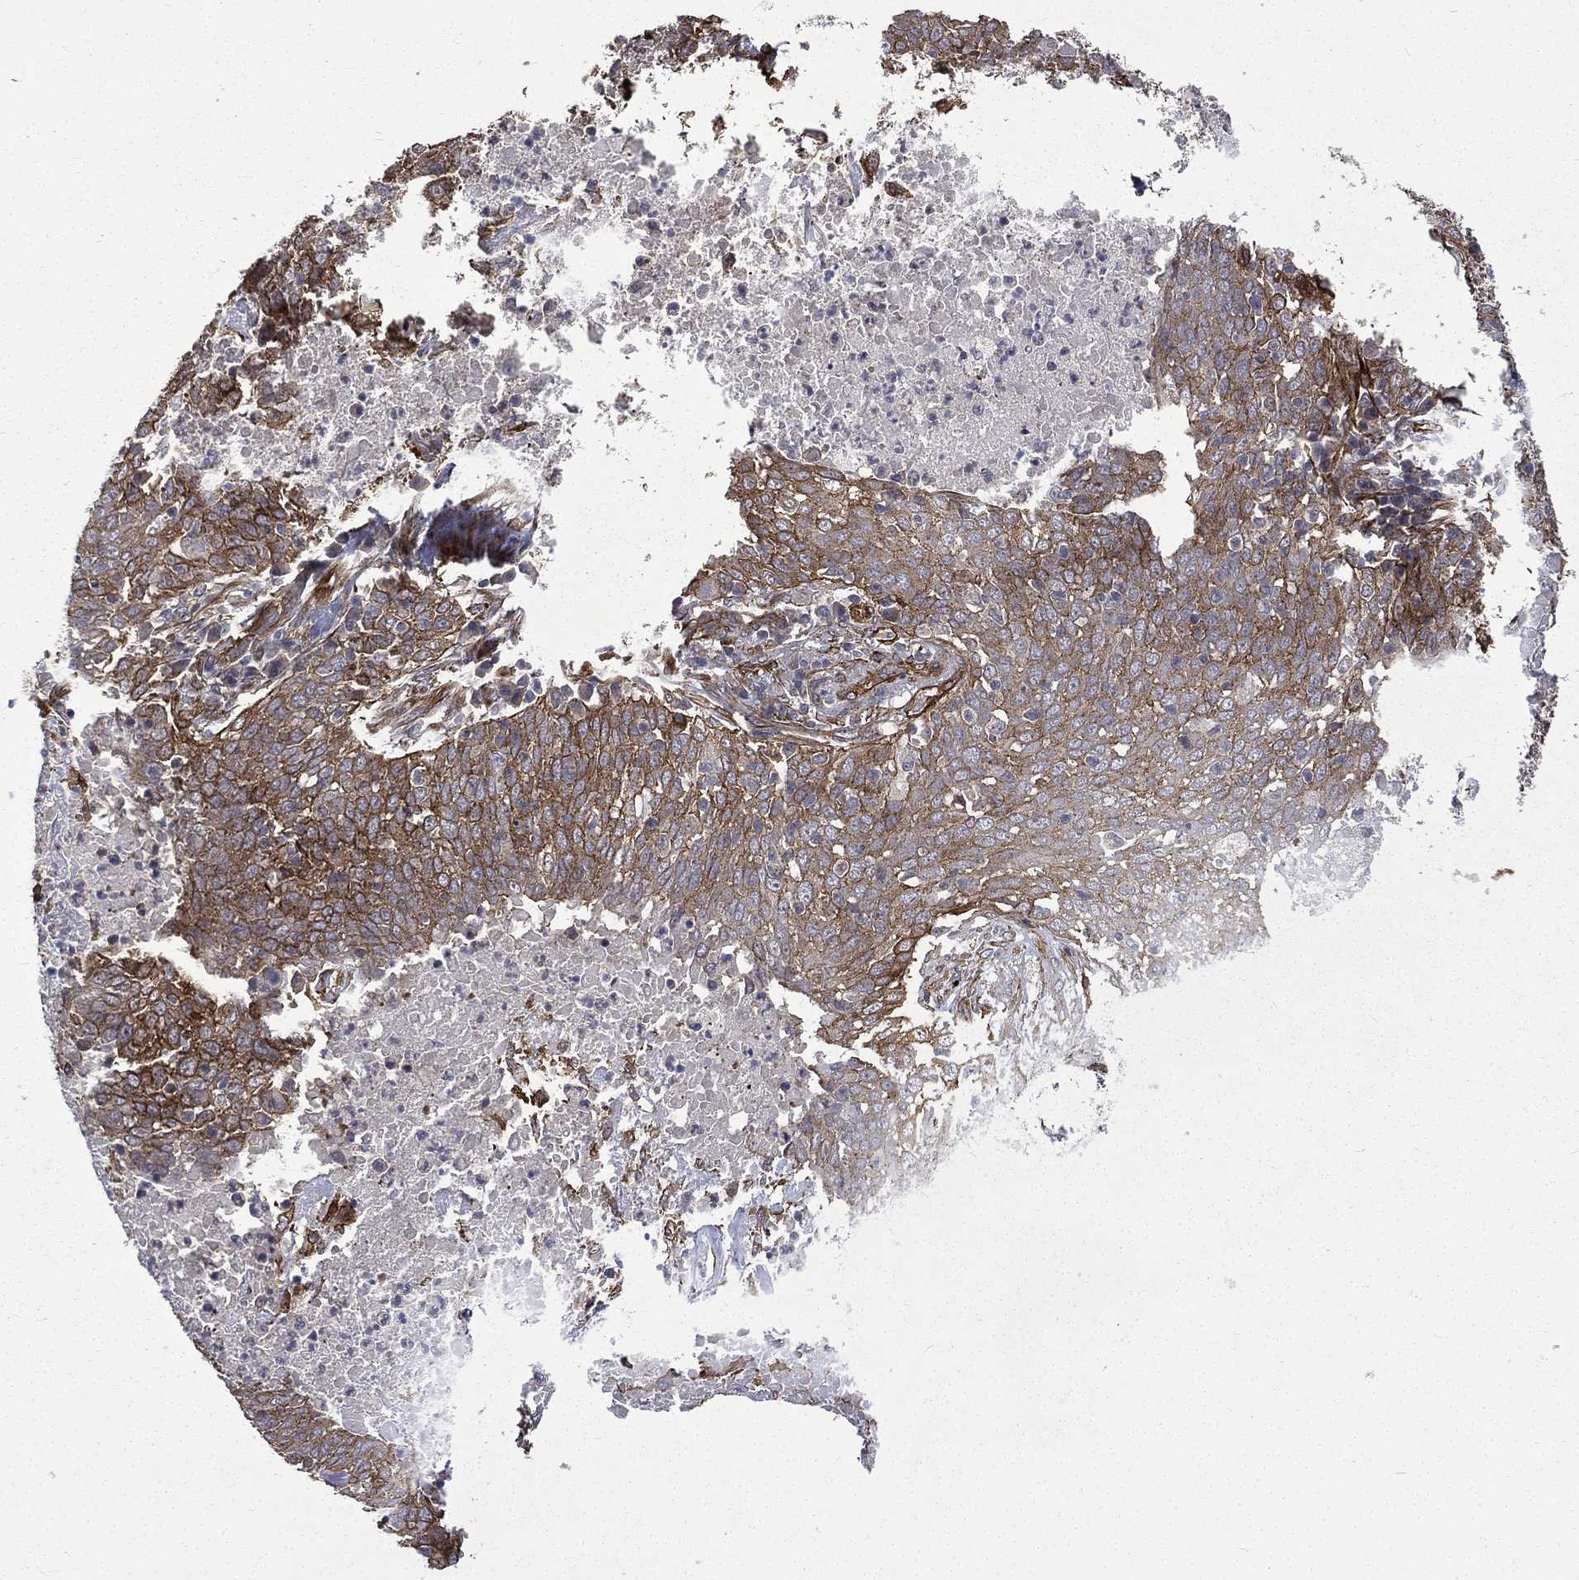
{"staining": {"intensity": "moderate", "quantity": ">75%", "location": "cytoplasmic/membranous"}, "tissue": "lung cancer", "cell_type": "Tumor cells", "image_type": "cancer", "snomed": [{"axis": "morphology", "description": "Squamous cell carcinoma, NOS"}, {"axis": "topography", "description": "Lung"}], "caption": "The histopathology image demonstrates a brown stain indicating the presence of a protein in the cytoplasmic/membranous of tumor cells in lung cancer (squamous cell carcinoma). (brown staining indicates protein expression, while blue staining denotes nuclei).", "gene": "PPFIBP1", "patient": {"sex": "male", "age": 82}}